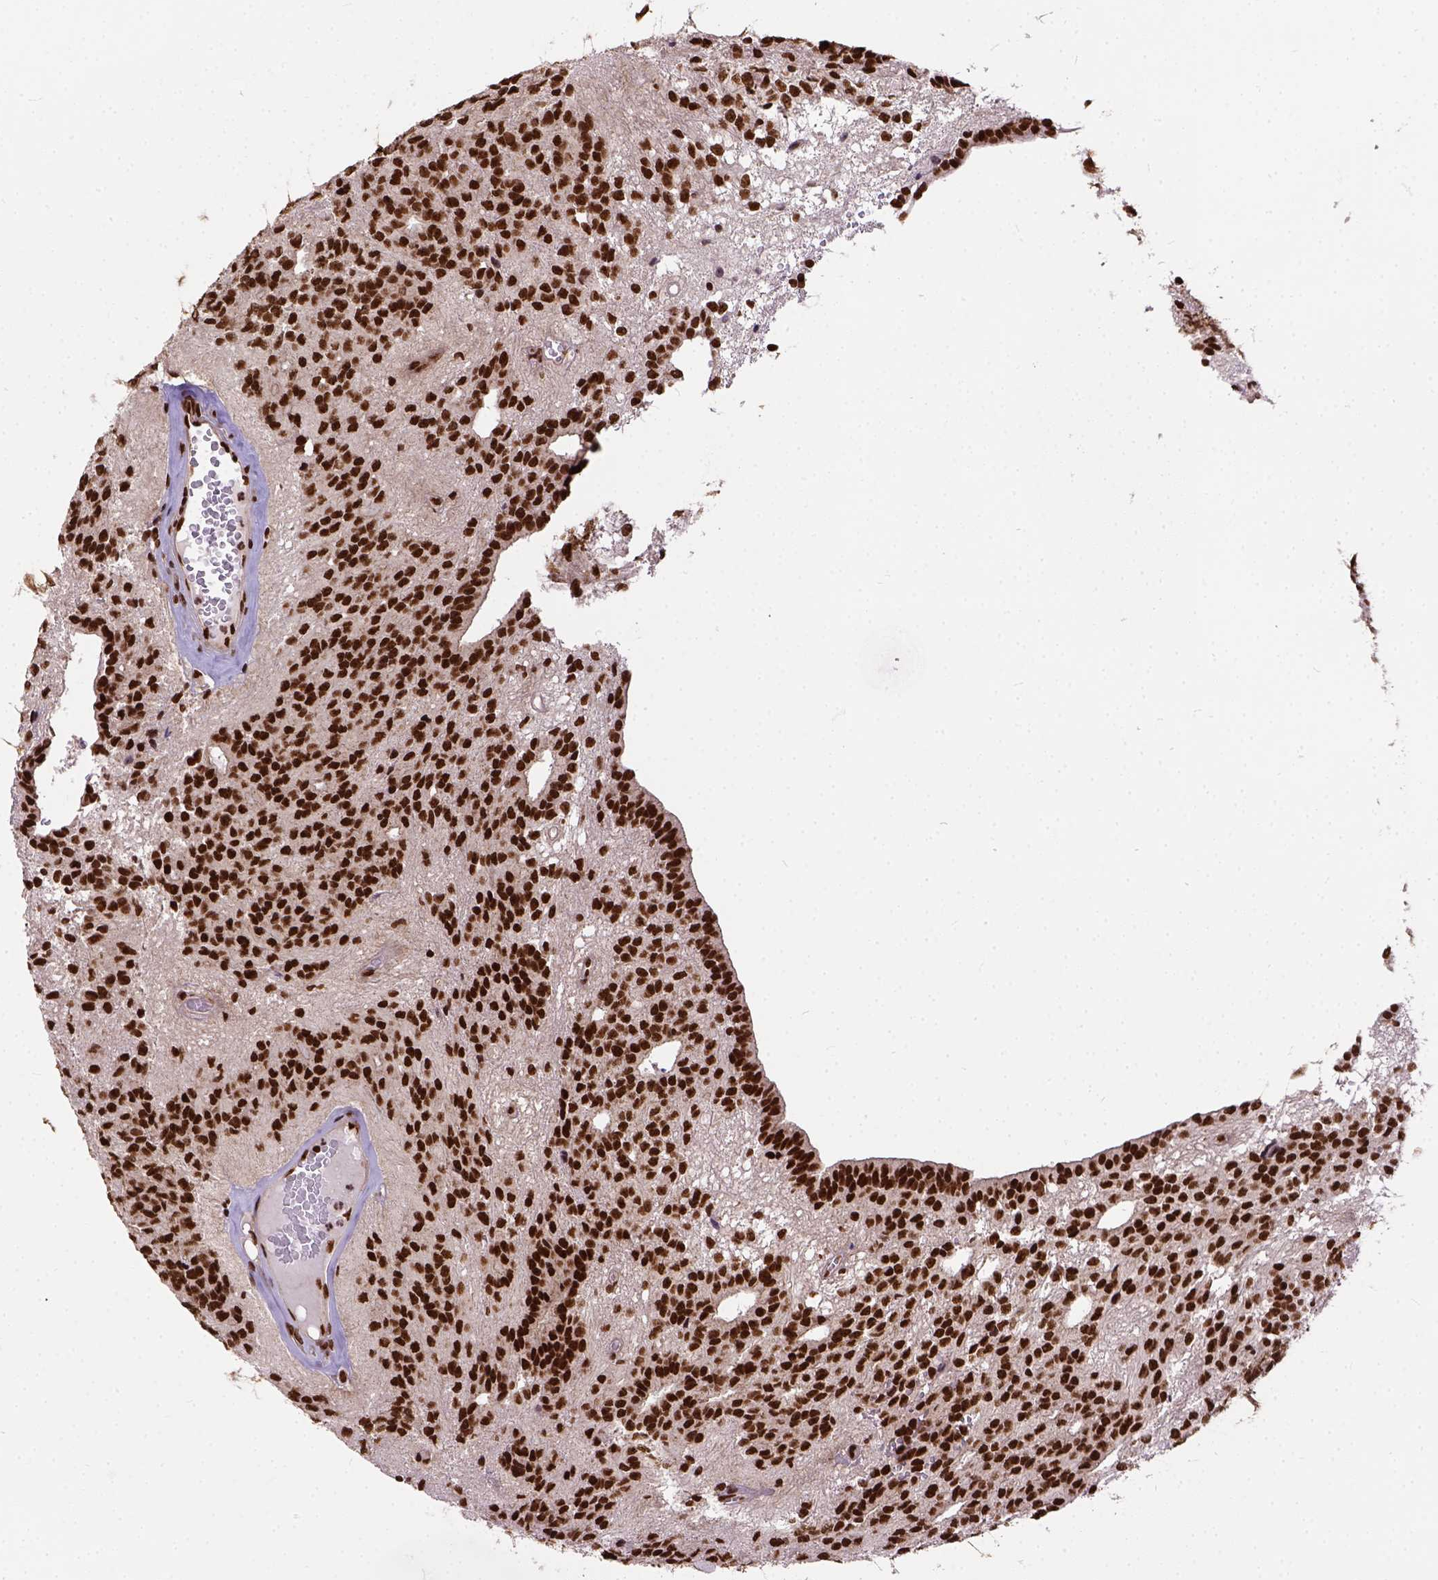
{"staining": {"intensity": "strong", "quantity": ">75%", "location": "nuclear"}, "tissue": "glioma", "cell_type": "Tumor cells", "image_type": "cancer", "snomed": [{"axis": "morphology", "description": "Glioma, malignant, Low grade"}, {"axis": "topography", "description": "Brain"}], "caption": "Immunohistochemical staining of malignant low-grade glioma exhibits high levels of strong nuclear protein positivity in approximately >75% of tumor cells.", "gene": "NACC1", "patient": {"sex": "male", "age": 31}}